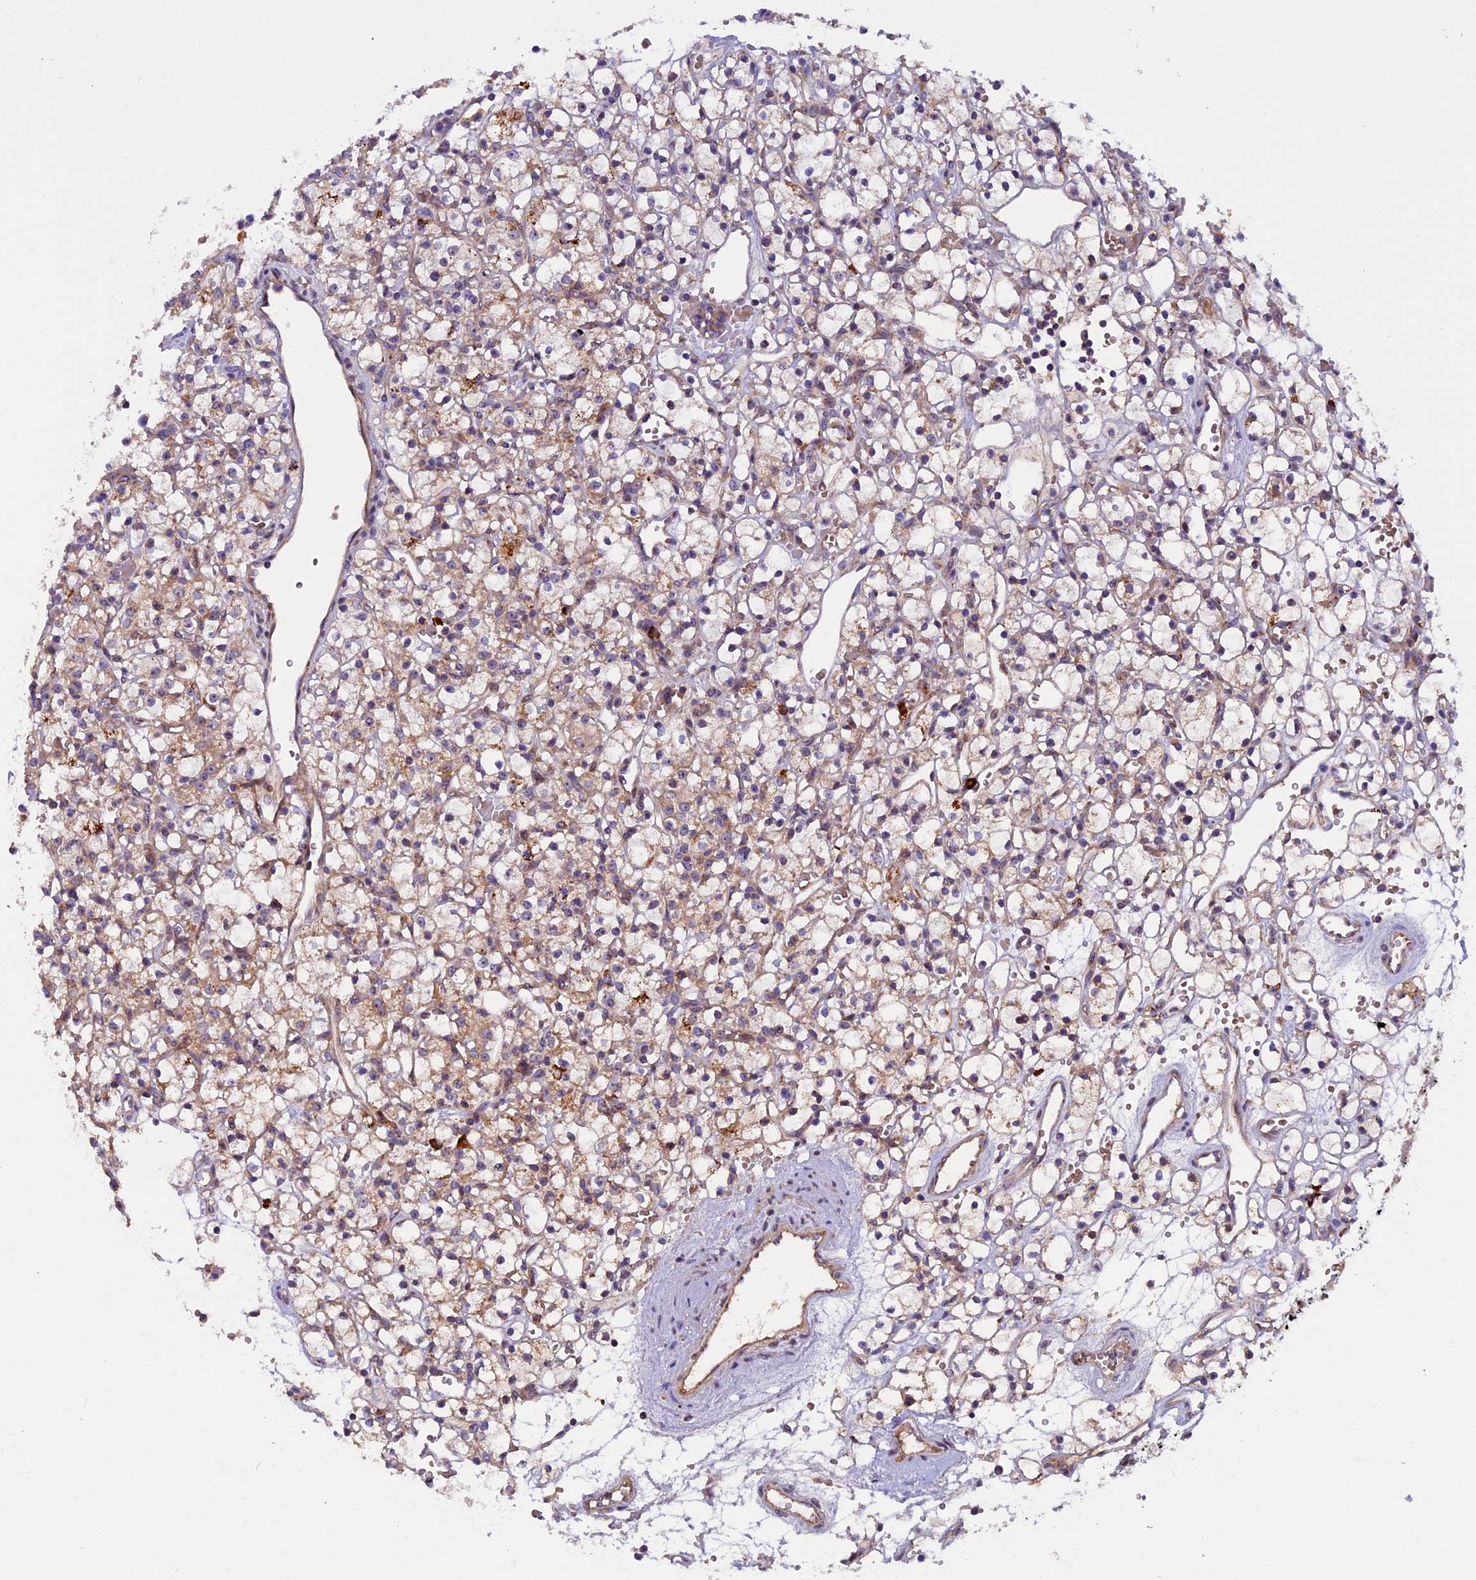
{"staining": {"intensity": "weak", "quantity": "25%-75%", "location": "cytoplasmic/membranous"}, "tissue": "renal cancer", "cell_type": "Tumor cells", "image_type": "cancer", "snomed": [{"axis": "morphology", "description": "Adenocarcinoma, NOS"}, {"axis": "topography", "description": "Kidney"}], "caption": "About 25%-75% of tumor cells in renal adenocarcinoma demonstrate weak cytoplasmic/membranous protein staining as visualized by brown immunohistochemical staining.", "gene": "FRY", "patient": {"sex": "female", "age": 59}}